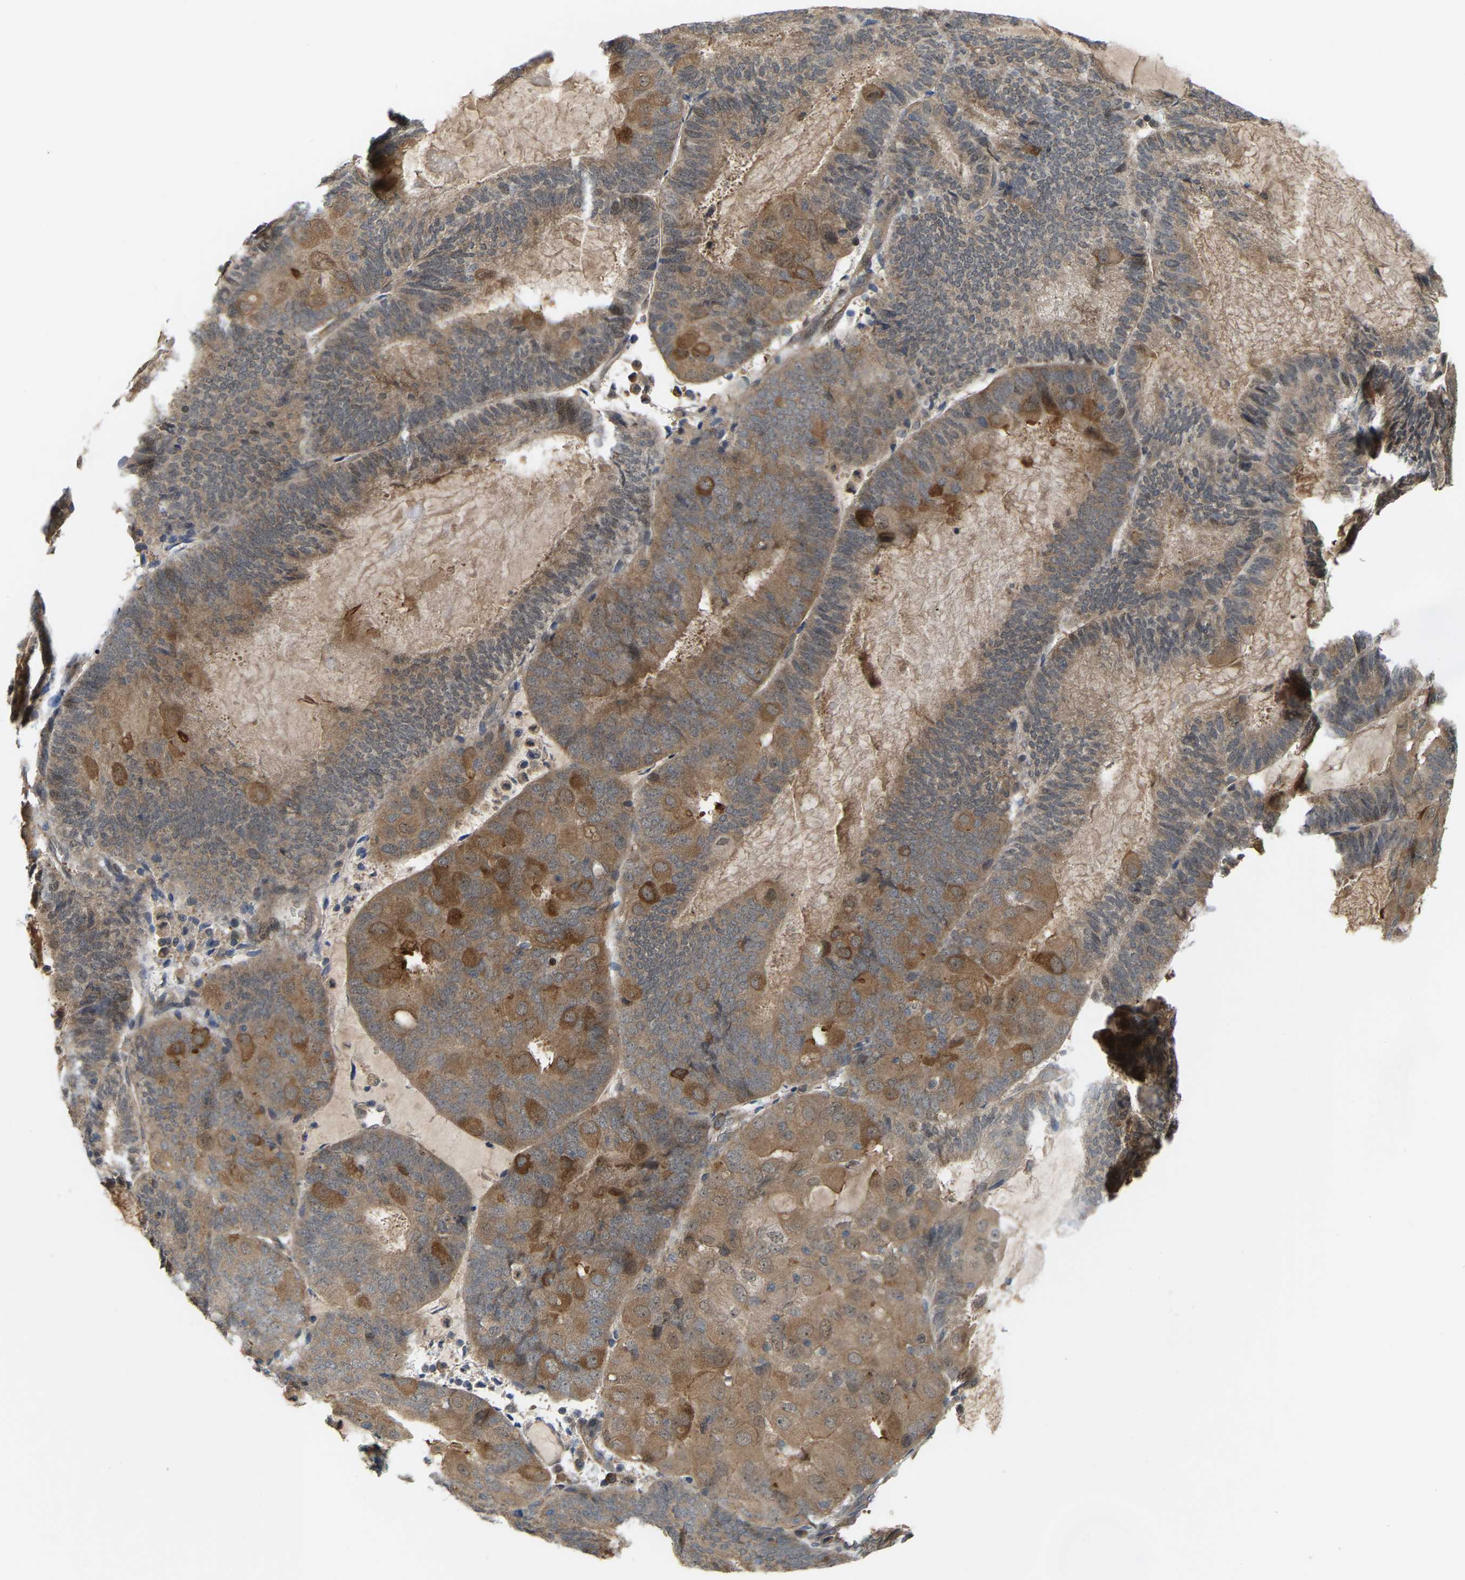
{"staining": {"intensity": "moderate", "quantity": ">75%", "location": "cytoplasmic/membranous"}, "tissue": "endometrial cancer", "cell_type": "Tumor cells", "image_type": "cancer", "snomed": [{"axis": "morphology", "description": "Adenocarcinoma, NOS"}, {"axis": "topography", "description": "Endometrium"}], "caption": "Immunohistochemistry photomicrograph of endometrial cancer (adenocarcinoma) stained for a protein (brown), which shows medium levels of moderate cytoplasmic/membranous staining in approximately >75% of tumor cells.", "gene": "CROT", "patient": {"sex": "female", "age": 81}}